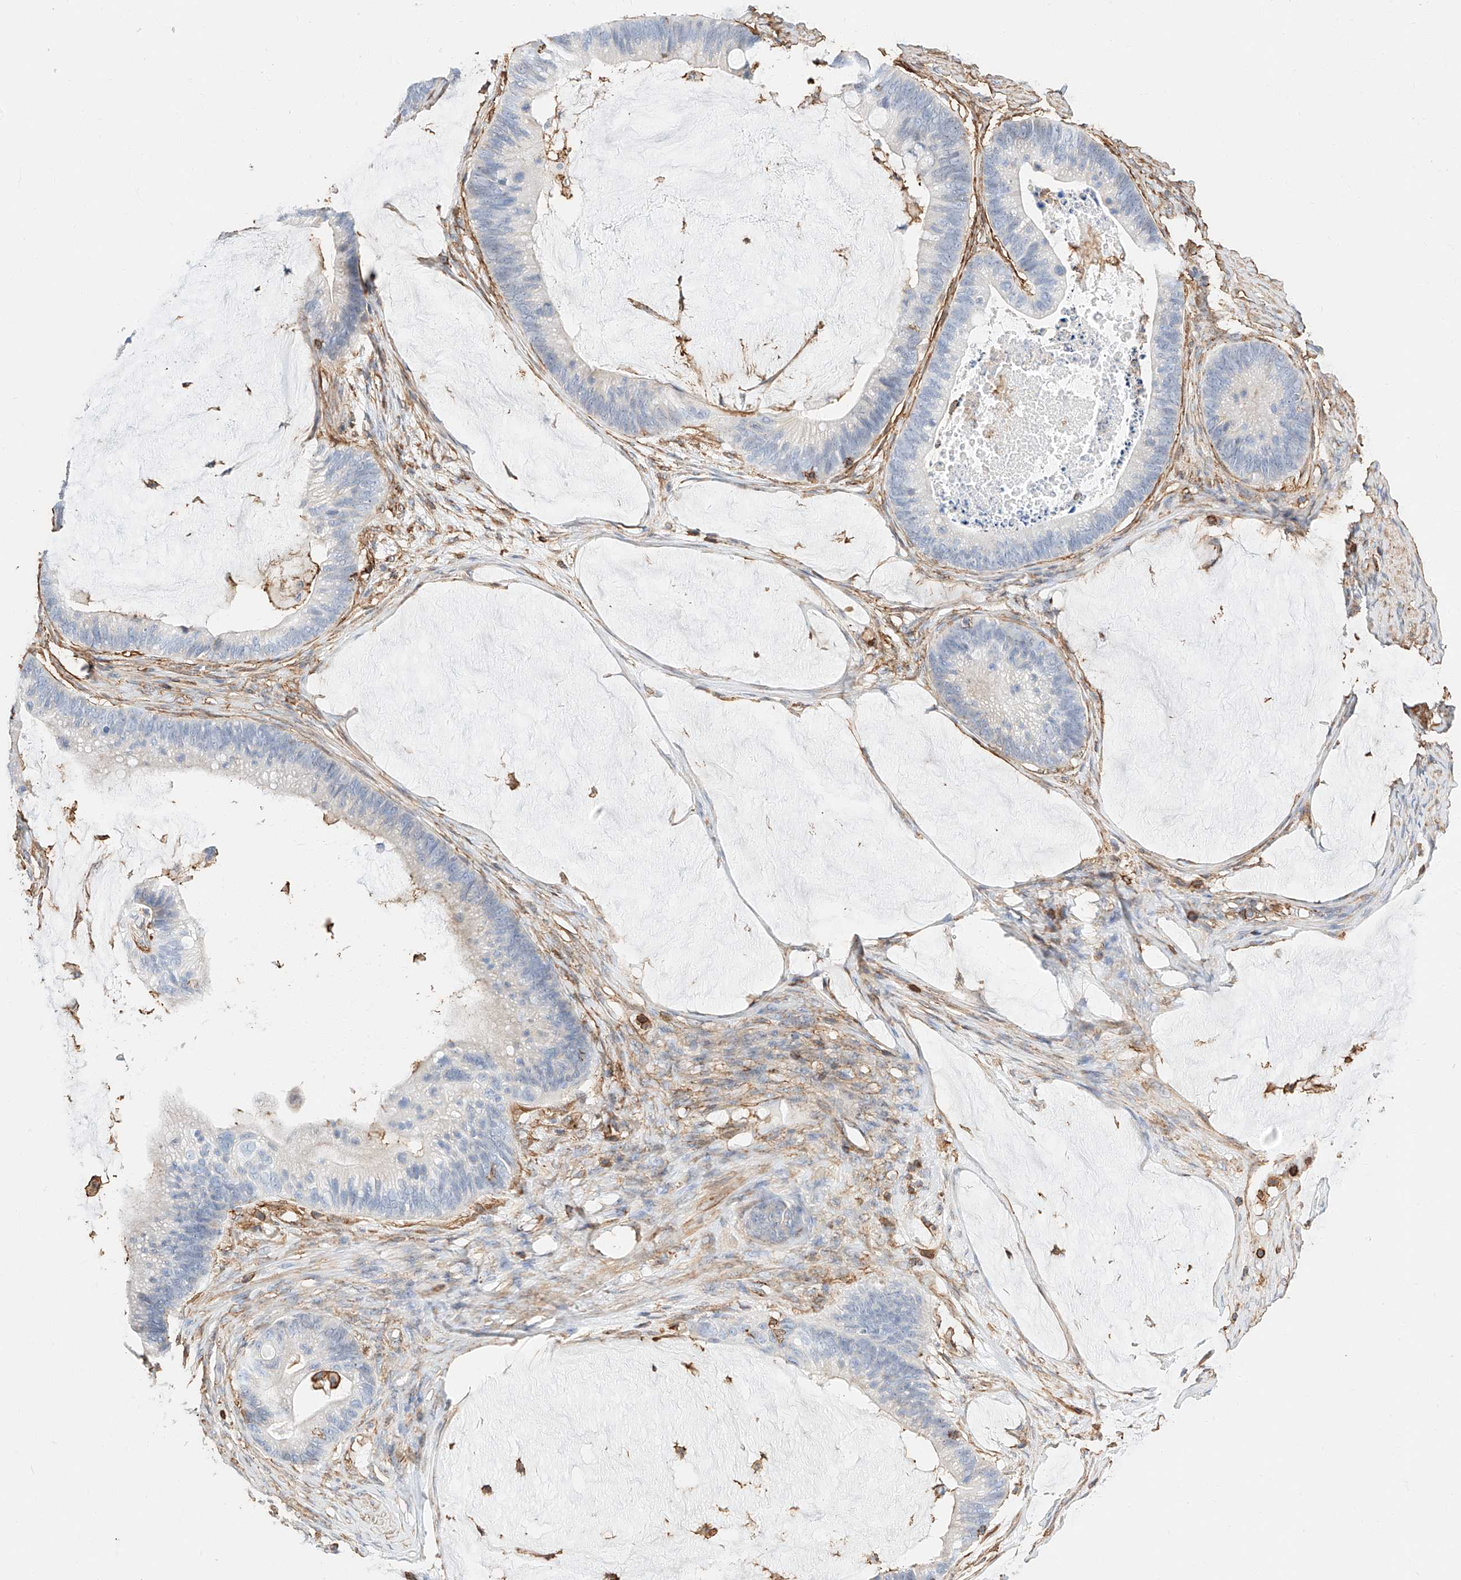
{"staining": {"intensity": "negative", "quantity": "none", "location": "none"}, "tissue": "ovarian cancer", "cell_type": "Tumor cells", "image_type": "cancer", "snomed": [{"axis": "morphology", "description": "Cystadenocarcinoma, mucinous, NOS"}, {"axis": "topography", "description": "Ovary"}], "caption": "Immunohistochemistry (IHC) of human ovarian cancer (mucinous cystadenocarcinoma) displays no staining in tumor cells.", "gene": "WFS1", "patient": {"sex": "female", "age": 61}}